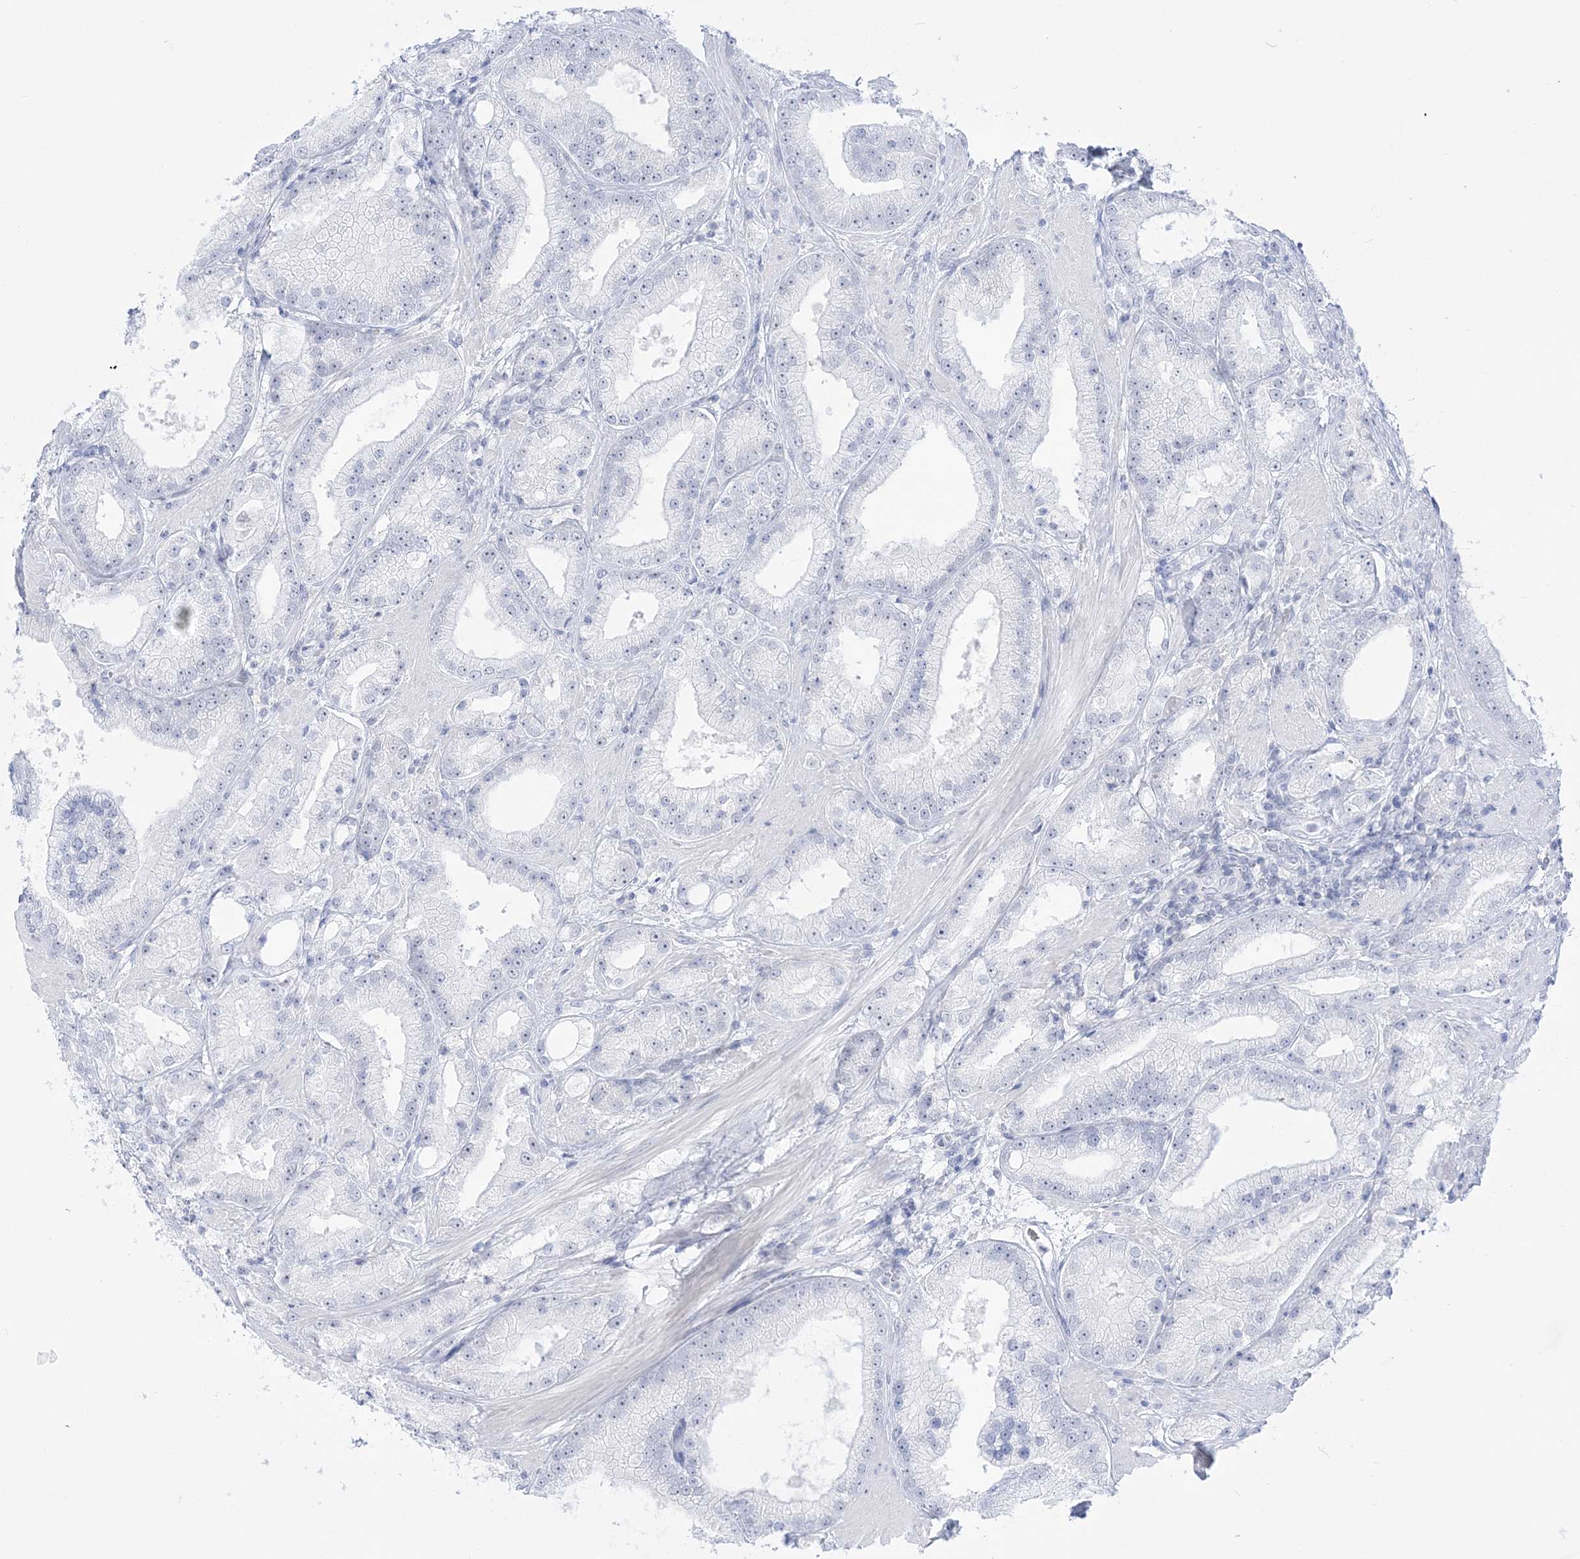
{"staining": {"intensity": "negative", "quantity": "none", "location": "none"}, "tissue": "prostate cancer", "cell_type": "Tumor cells", "image_type": "cancer", "snomed": [{"axis": "morphology", "description": "Adenocarcinoma, Low grade"}, {"axis": "topography", "description": "Prostate"}], "caption": "Prostate adenocarcinoma (low-grade) was stained to show a protein in brown. There is no significant expression in tumor cells. The staining is performed using DAB brown chromogen with nuclei counter-stained in using hematoxylin.", "gene": "DDX21", "patient": {"sex": "male", "age": 67}}